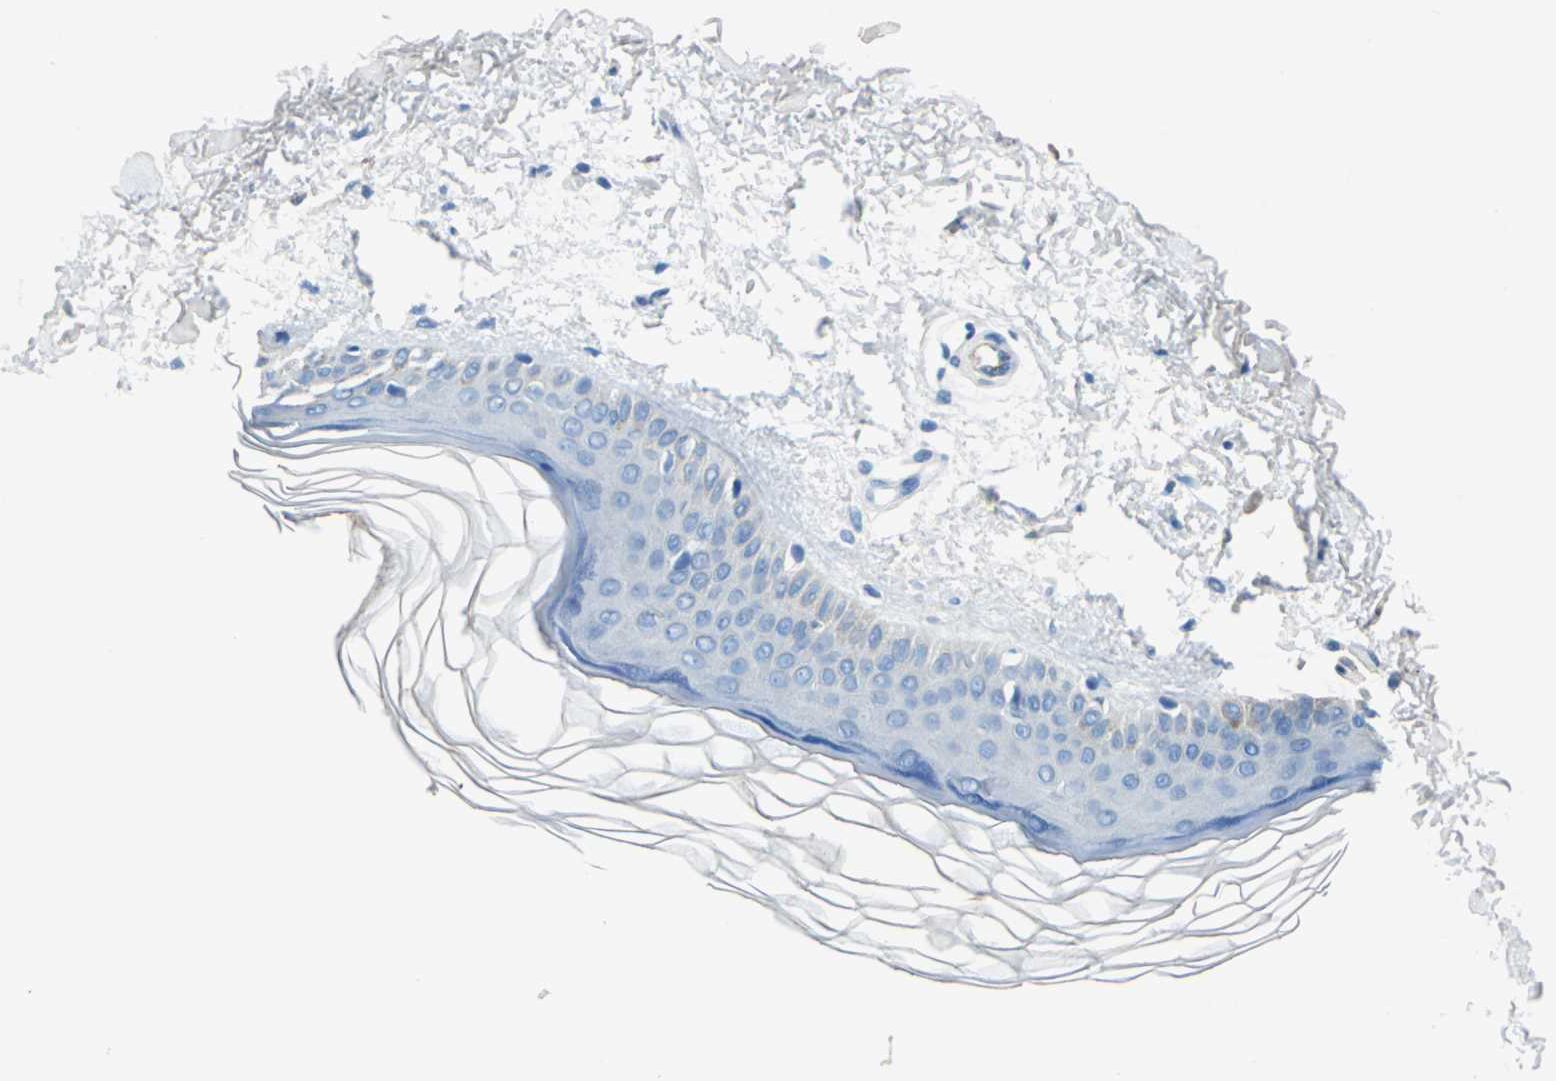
{"staining": {"intensity": "negative", "quantity": "none", "location": "none"}, "tissue": "skin", "cell_type": "Fibroblasts", "image_type": "normal", "snomed": [{"axis": "morphology", "description": "Normal tissue, NOS"}, {"axis": "topography", "description": "Skin"}], "caption": "IHC photomicrograph of unremarkable skin: human skin stained with DAB reveals no significant protein positivity in fibroblasts.", "gene": "ALB", "patient": {"sex": "female", "age": 19}}